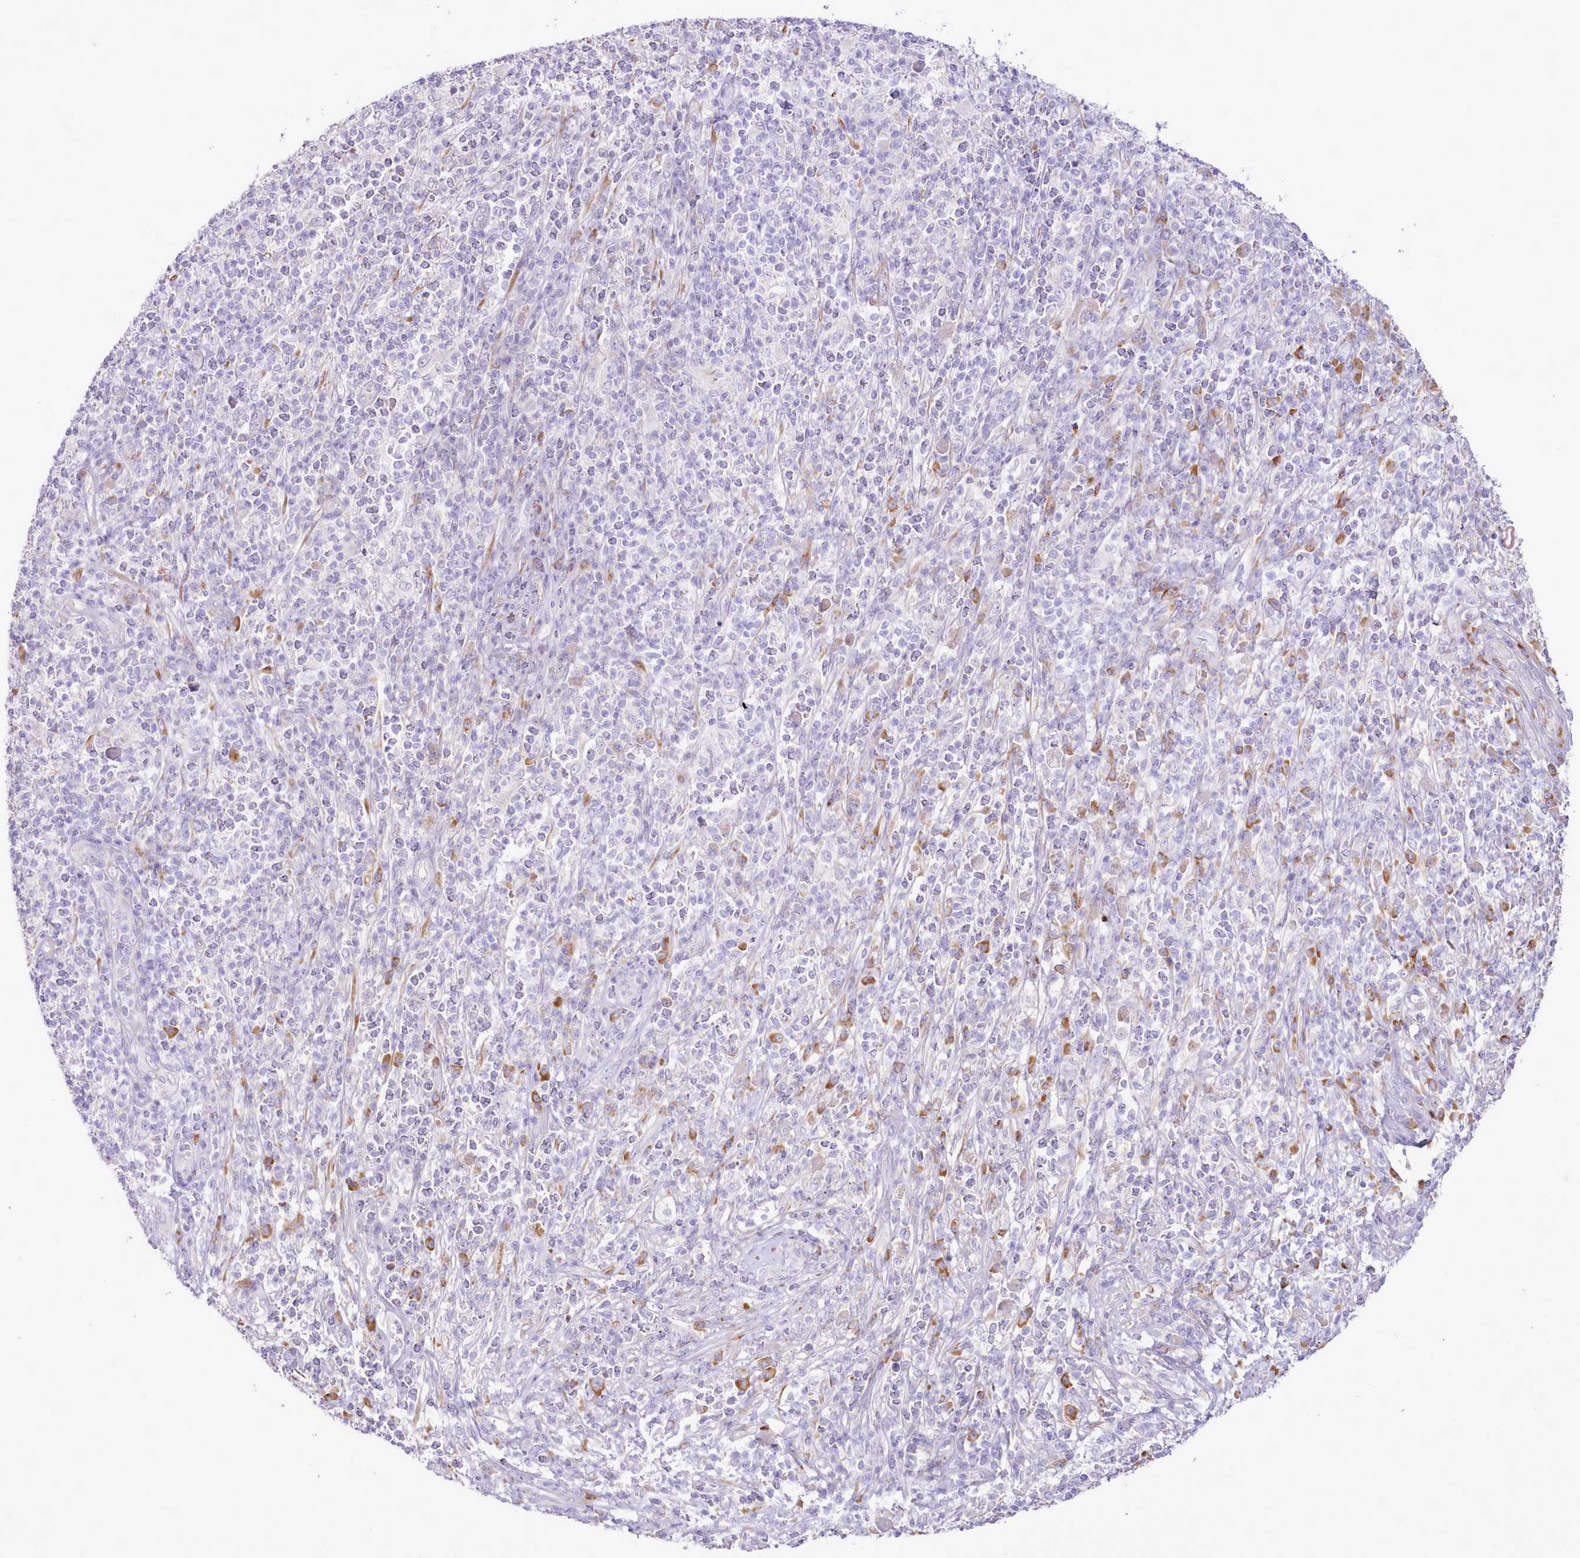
{"staining": {"intensity": "negative", "quantity": "none", "location": "none"}, "tissue": "melanoma", "cell_type": "Tumor cells", "image_type": "cancer", "snomed": [{"axis": "morphology", "description": "Malignant melanoma, NOS"}, {"axis": "topography", "description": "Skin"}], "caption": "An image of human malignant melanoma is negative for staining in tumor cells. (DAB immunohistochemistry (IHC) with hematoxylin counter stain).", "gene": "CCL1", "patient": {"sex": "male", "age": 66}}